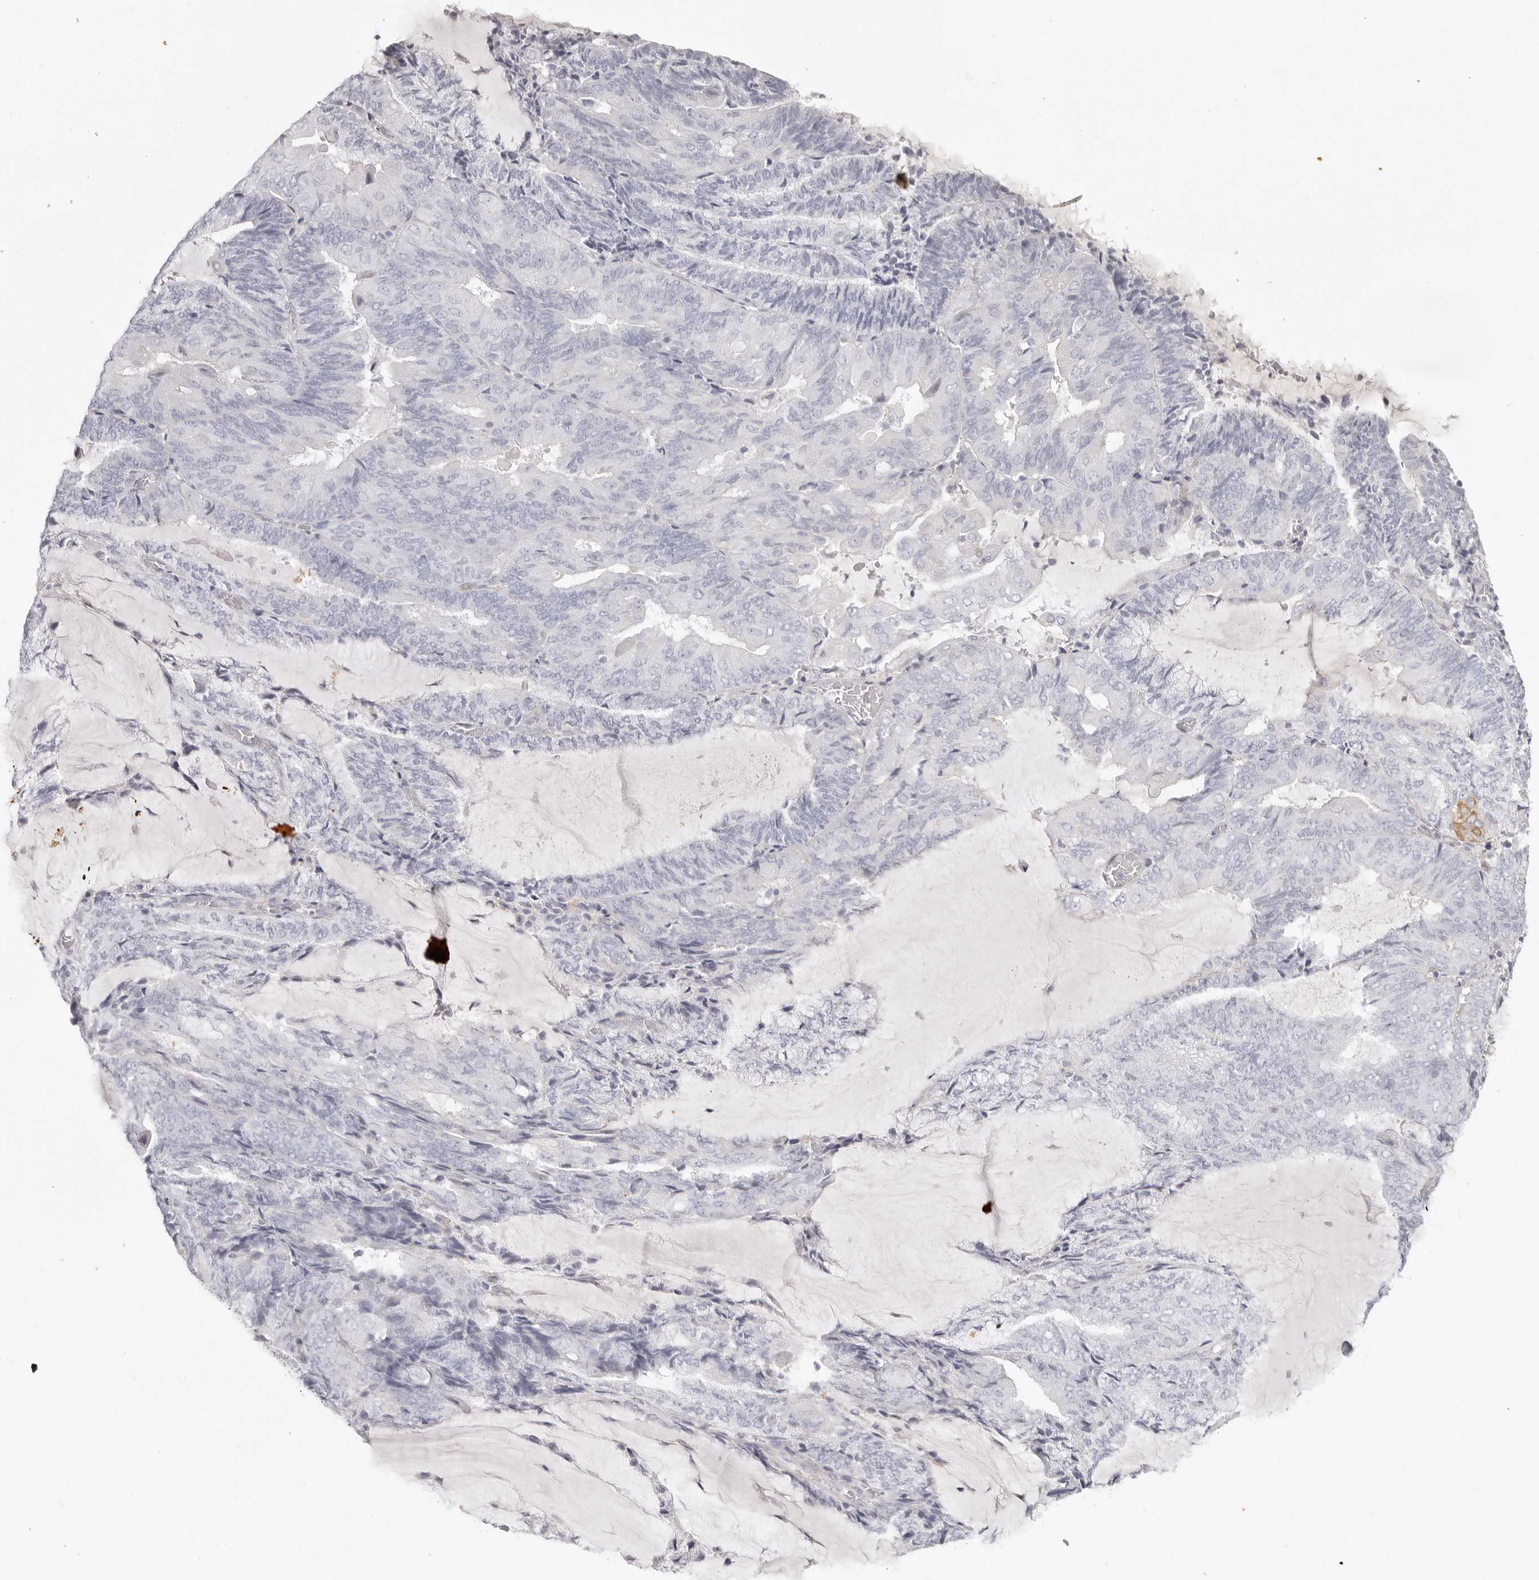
{"staining": {"intensity": "negative", "quantity": "none", "location": "none"}, "tissue": "endometrial cancer", "cell_type": "Tumor cells", "image_type": "cancer", "snomed": [{"axis": "morphology", "description": "Adenocarcinoma, NOS"}, {"axis": "topography", "description": "Endometrium"}], "caption": "Immunohistochemistry (IHC) histopathology image of neoplastic tissue: human endometrial cancer stained with DAB exhibits no significant protein staining in tumor cells.", "gene": "RXFP1", "patient": {"sex": "female", "age": 81}}